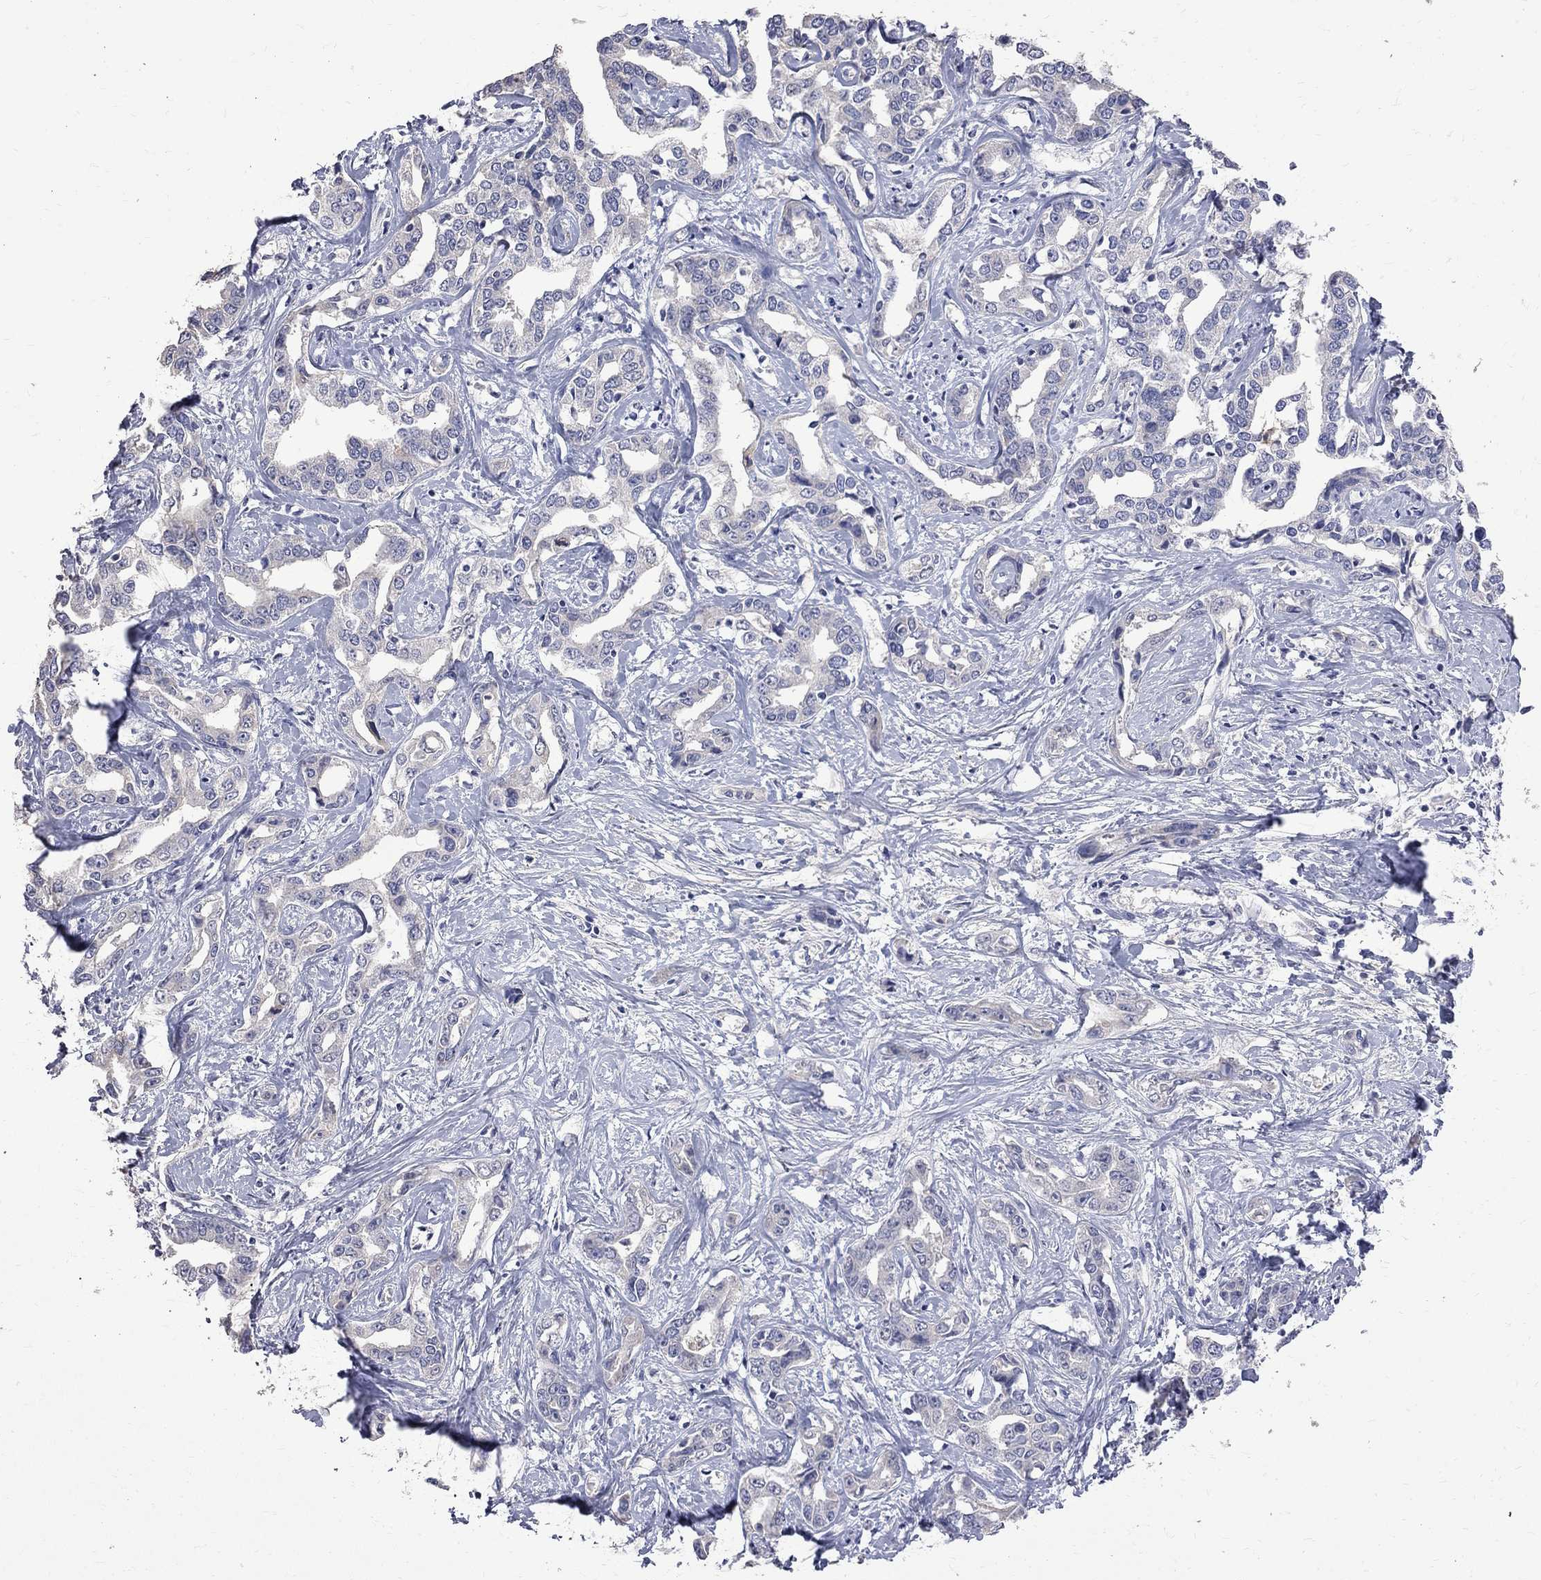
{"staining": {"intensity": "negative", "quantity": "none", "location": "none"}, "tissue": "liver cancer", "cell_type": "Tumor cells", "image_type": "cancer", "snomed": [{"axis": "morphology", "description": "Cholangiocarcinoma"}, {"axis": "topography", "description": "Liver"}], "caption": "IHC micrograph of liver cholangiocarcinoma stained for a protein (brown), which exhibits no staining in tumor cells.", "gene": "CKAP2", "patient": {"sex": "male", "age": 59}}